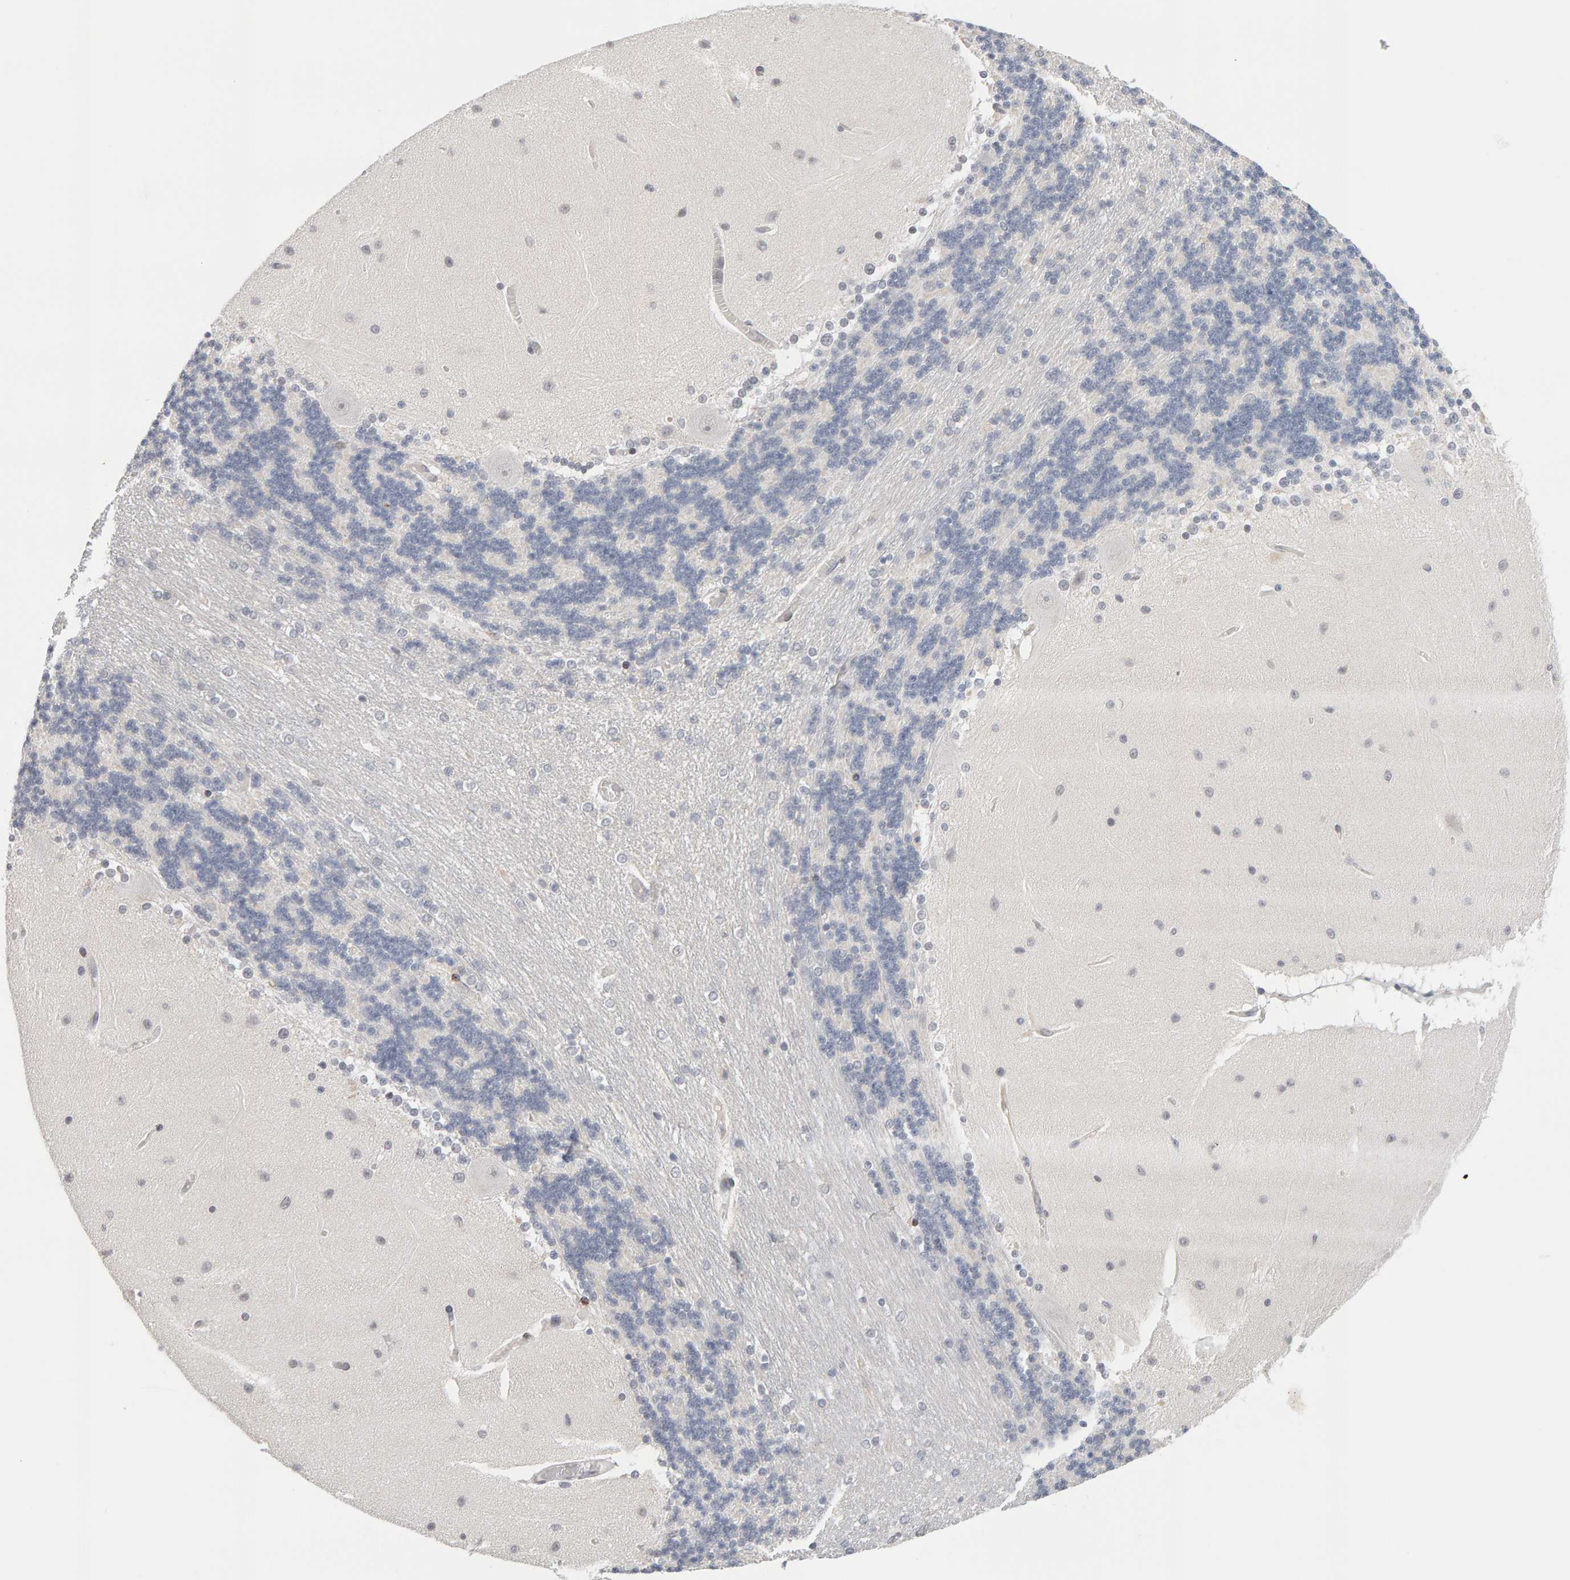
{"staining": {"intensity": "negative", "quantity": "none", "location": "none"}, "tissue": "cerebellum", "cell_type": "Cells in granular layer", "image_type": "normal", "snomed": [{"axis": "morphology", "description": "Normal tissue, NOS"}, {"axis": "topography", "description": "Cerebellum"}], "caption": "Cells in granular layer are negative for protein expression in normal human cerebellum. (Brightfield microscopy of DAB immunohistochemistry at high magnification).", "gene": "HNF4A", "patient": {"sex": "female", "age": 54}}